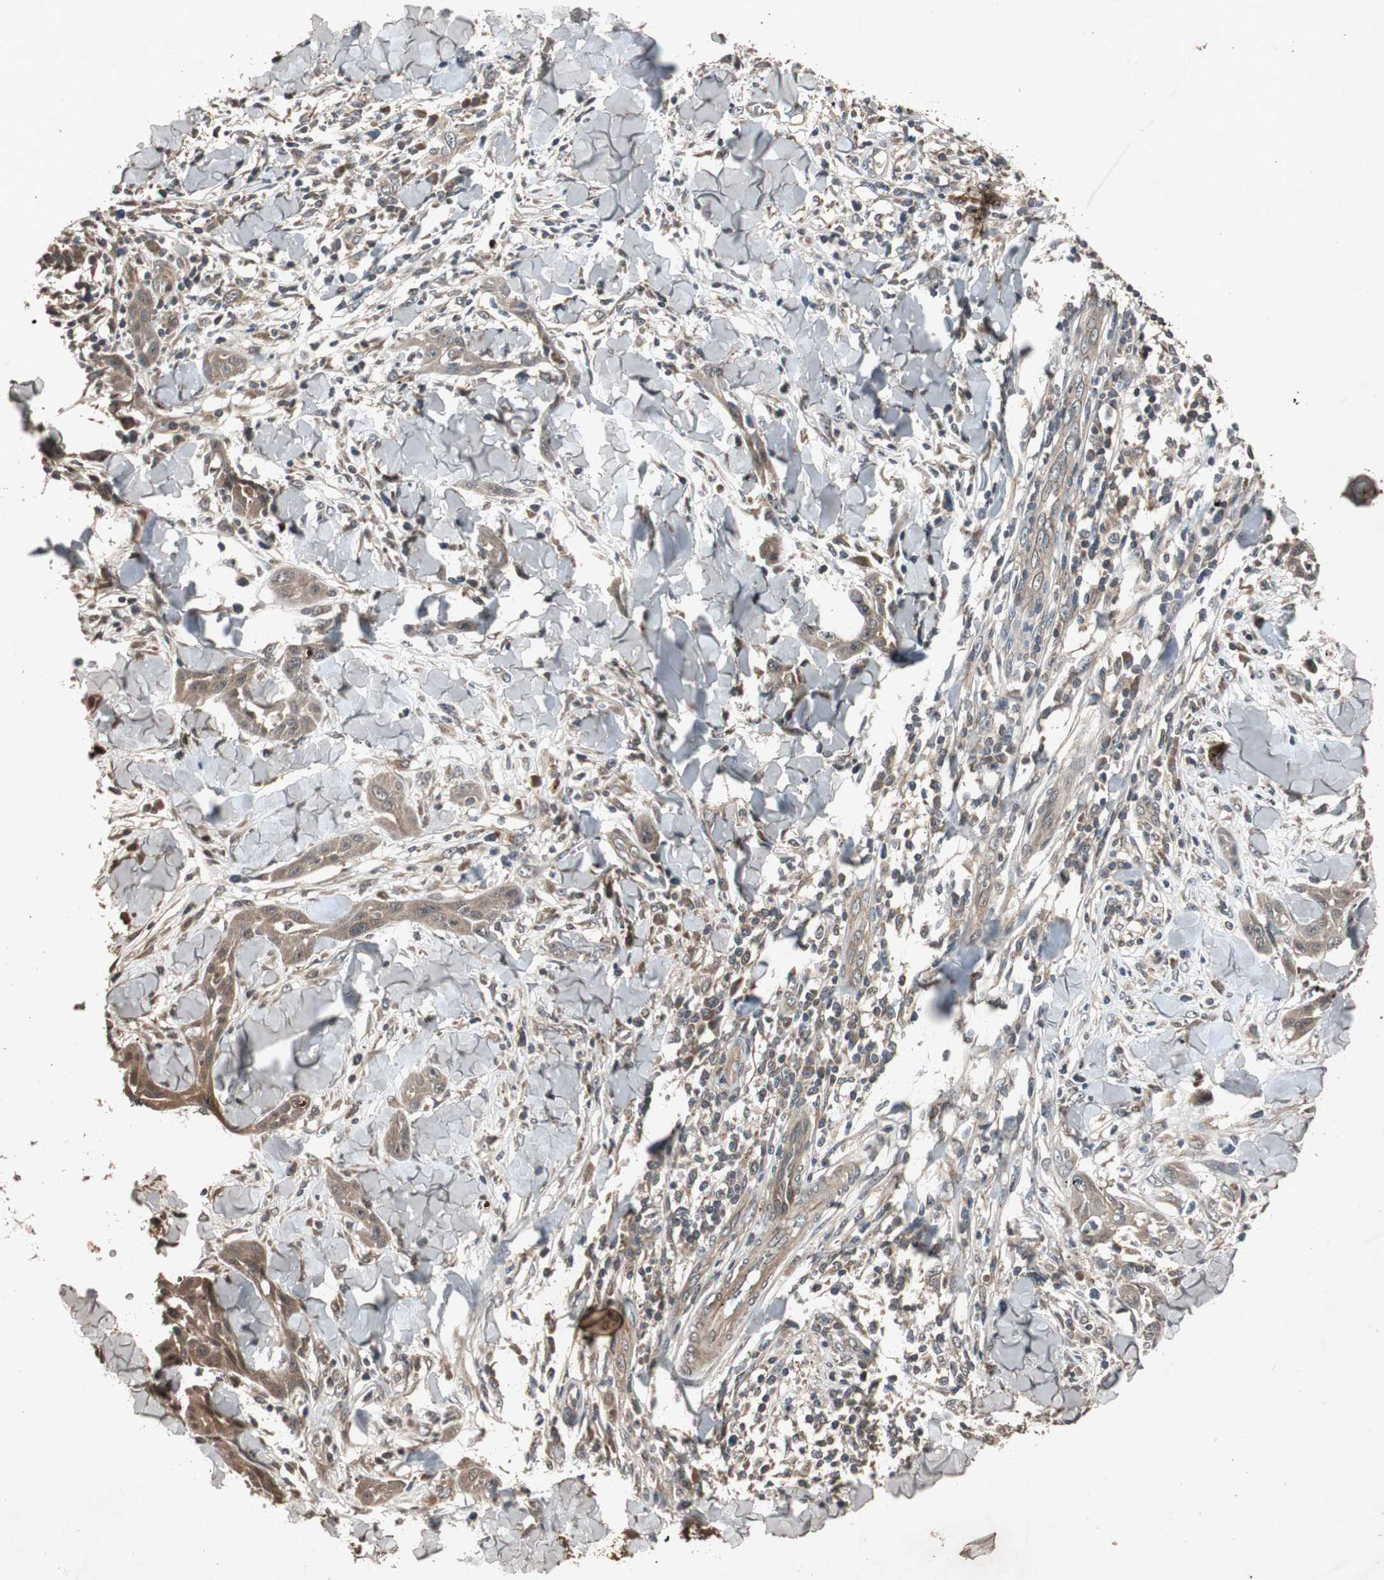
{"staining": {"intensity": "weak", "quantity": ">75%", "location": "cytoplasmic/membranous"}, "tissue": "skin cancer", "cell_type": "Tumor cells", "image_type": "cancer", "snomed": [{"axis": "morphology", "description": "Squamous cell carcinoma, NOS"}, {"axis": "topography", "description": "Skin"}], "caption": "IHC of human skin cancer (squamous cell carcinoma) exhibits low levels of weak cytoplasmic/membranous positivity in about >75% of tumor cells.", "gene": "SLIT2", "patient": {"sex": "male", "age": 24}}